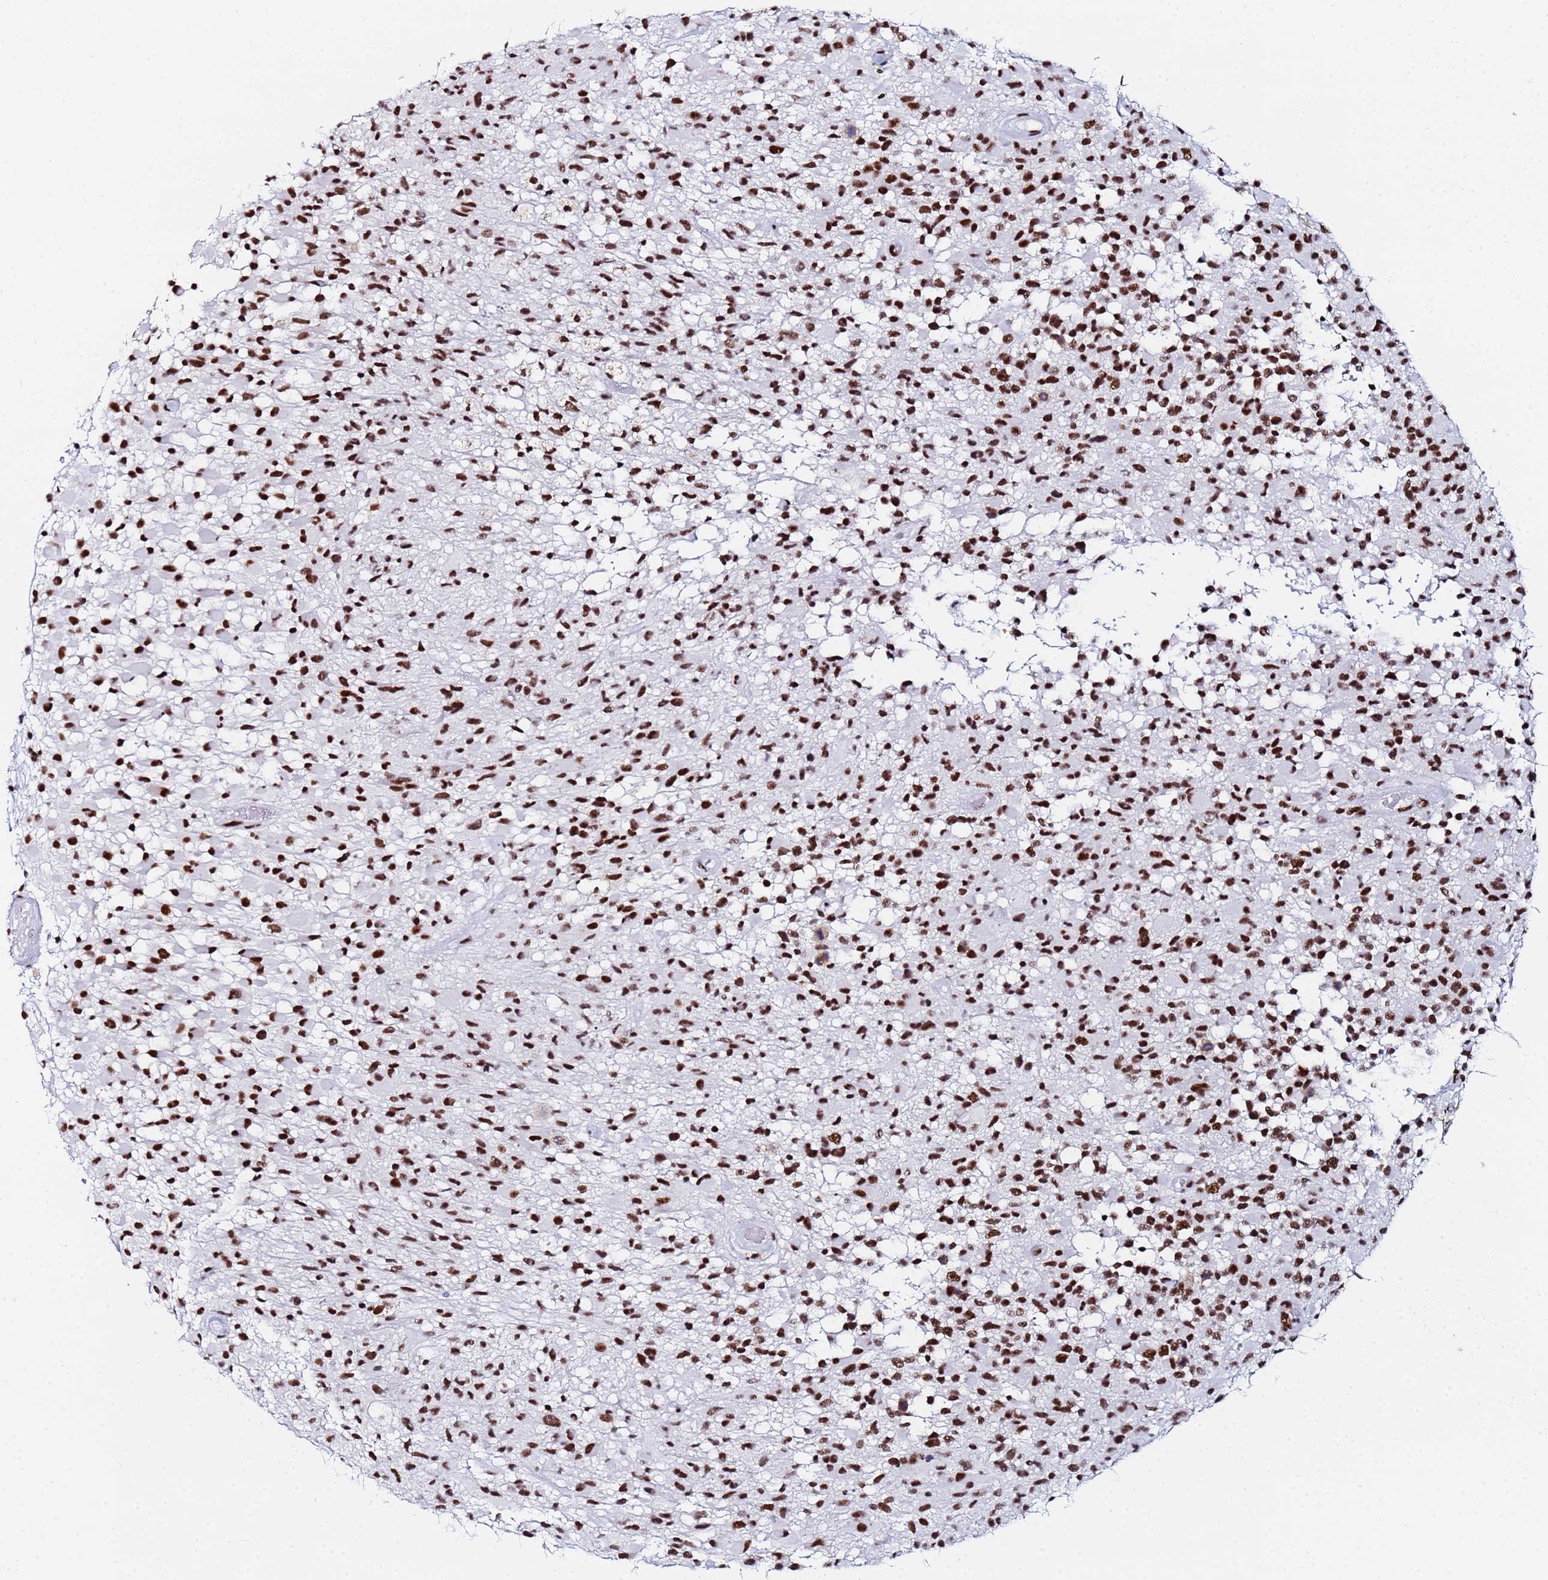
{"staining": {"intensity": "strong", "quantity": ">75%", "location": "nuclear"}, "tissue": "glioma", "cell_type": "Tumor cells", "image_type": "cancer", "snomed": [{"axis": "morphology", "description": "Glioma, malignant, High grade"}, {"axis": "morphology", "description": "Glioblastoma, NOS"}, {"axis": "topography", "description": "Brain"}], "caption": "Glioma stained with DAB immunohistochemistry (IHC) shows high levels of strong nuclear staining in approximately >75% of tumor cells.", "gene": "SNRPA1", "patient": {"sex": "male", "age": 60}}